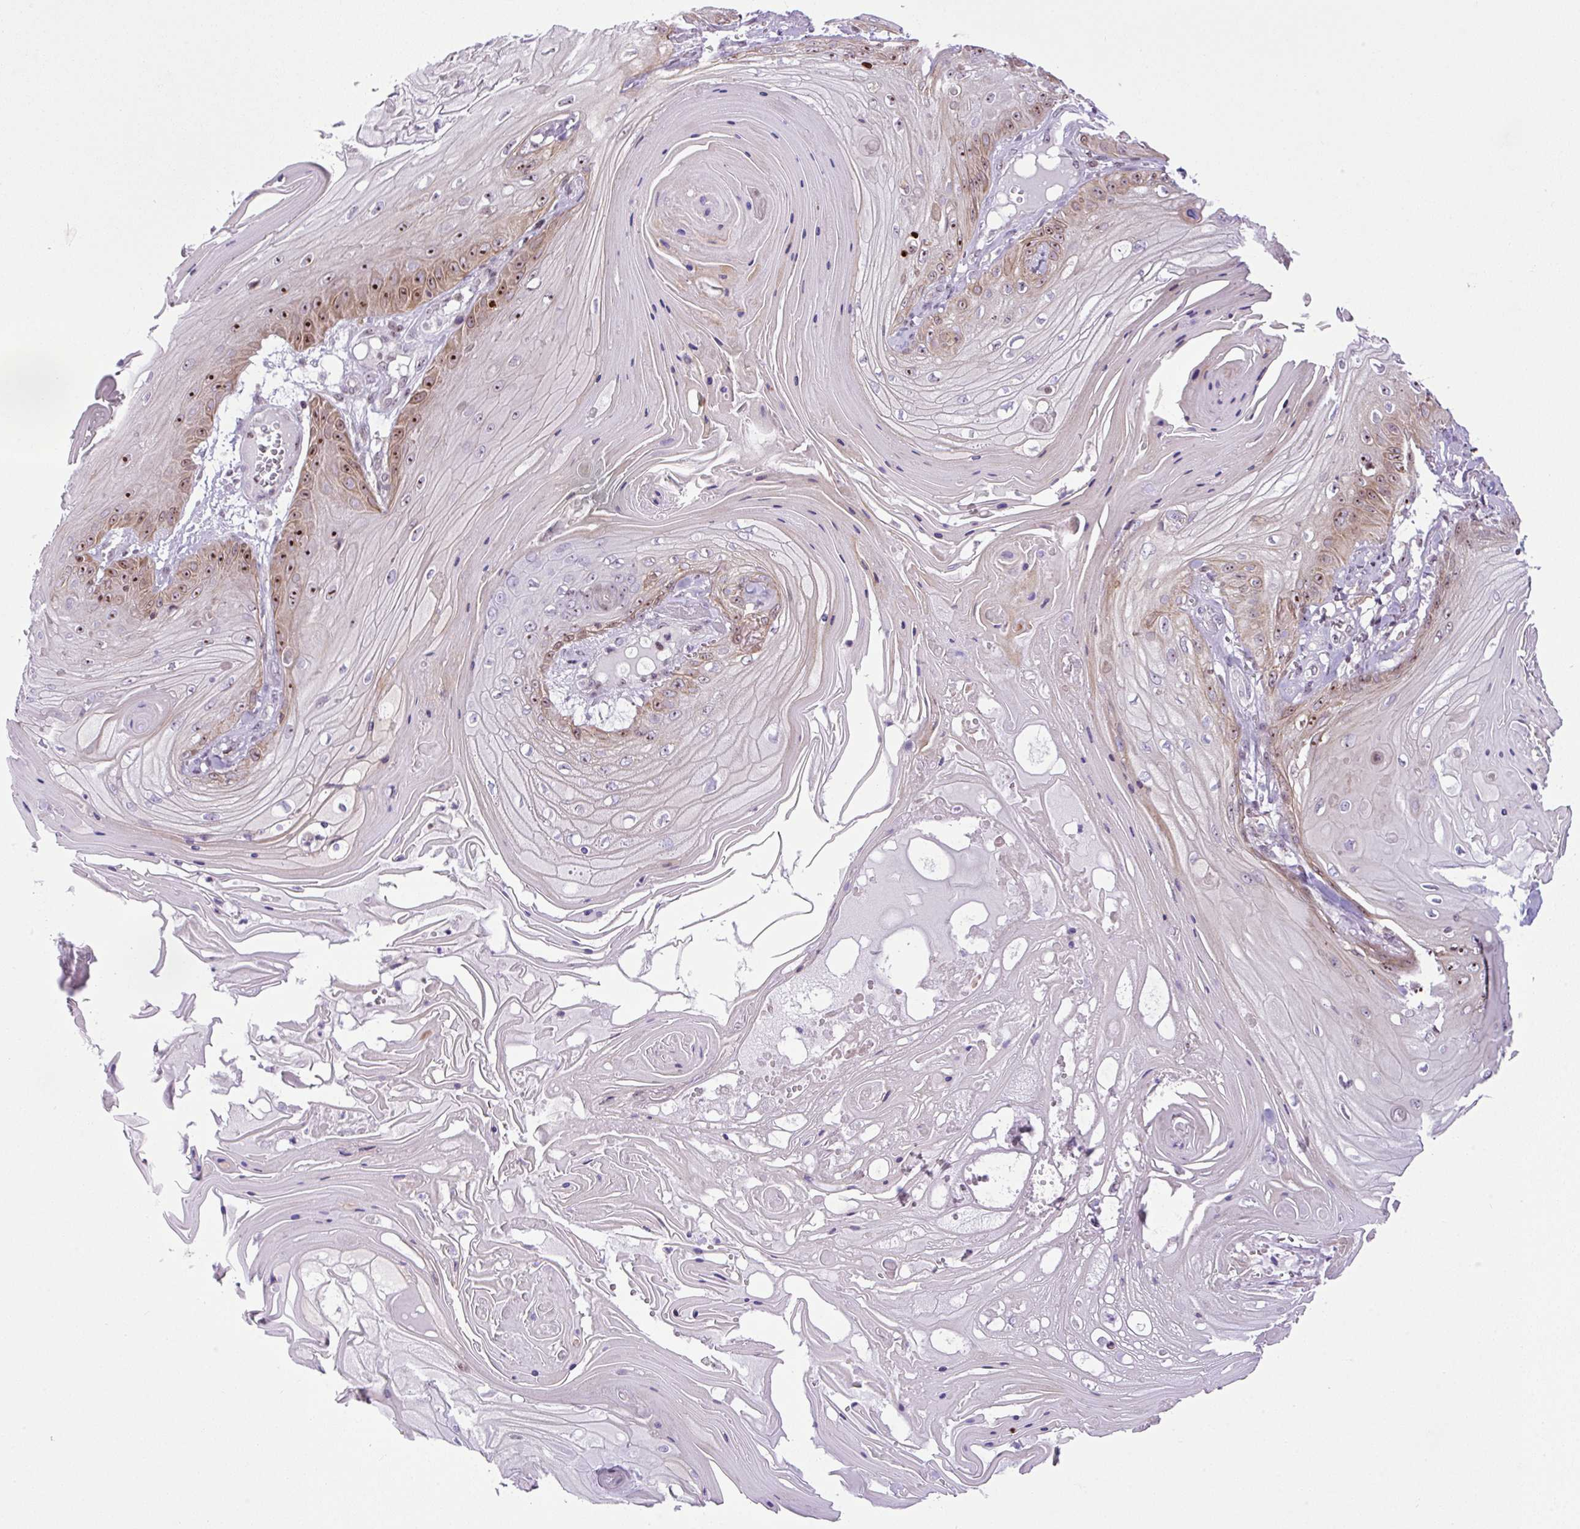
{"staining": {"intensity": "moderate", "quantity": ">75%", "location": "cytoplasmic/membranous,nuclear"}, "tissue": "skin cancer", "cell_type": "Tumor cells", "image_type": "cancer", "snomed": [{"axis": "morphology", "description": "Squamous cell carcinoma, NOS"}, {"axis": "topography", "description": "Skin"}], "caption": "Immunohistochemical staining of skin cancer reveals medium levels of moderate cytoplasmic/membranous and nuclear protein staining in about >75% of tumor cells.", "gene": "CCDC137", "patient": {"sex": "male", "age": 74}}